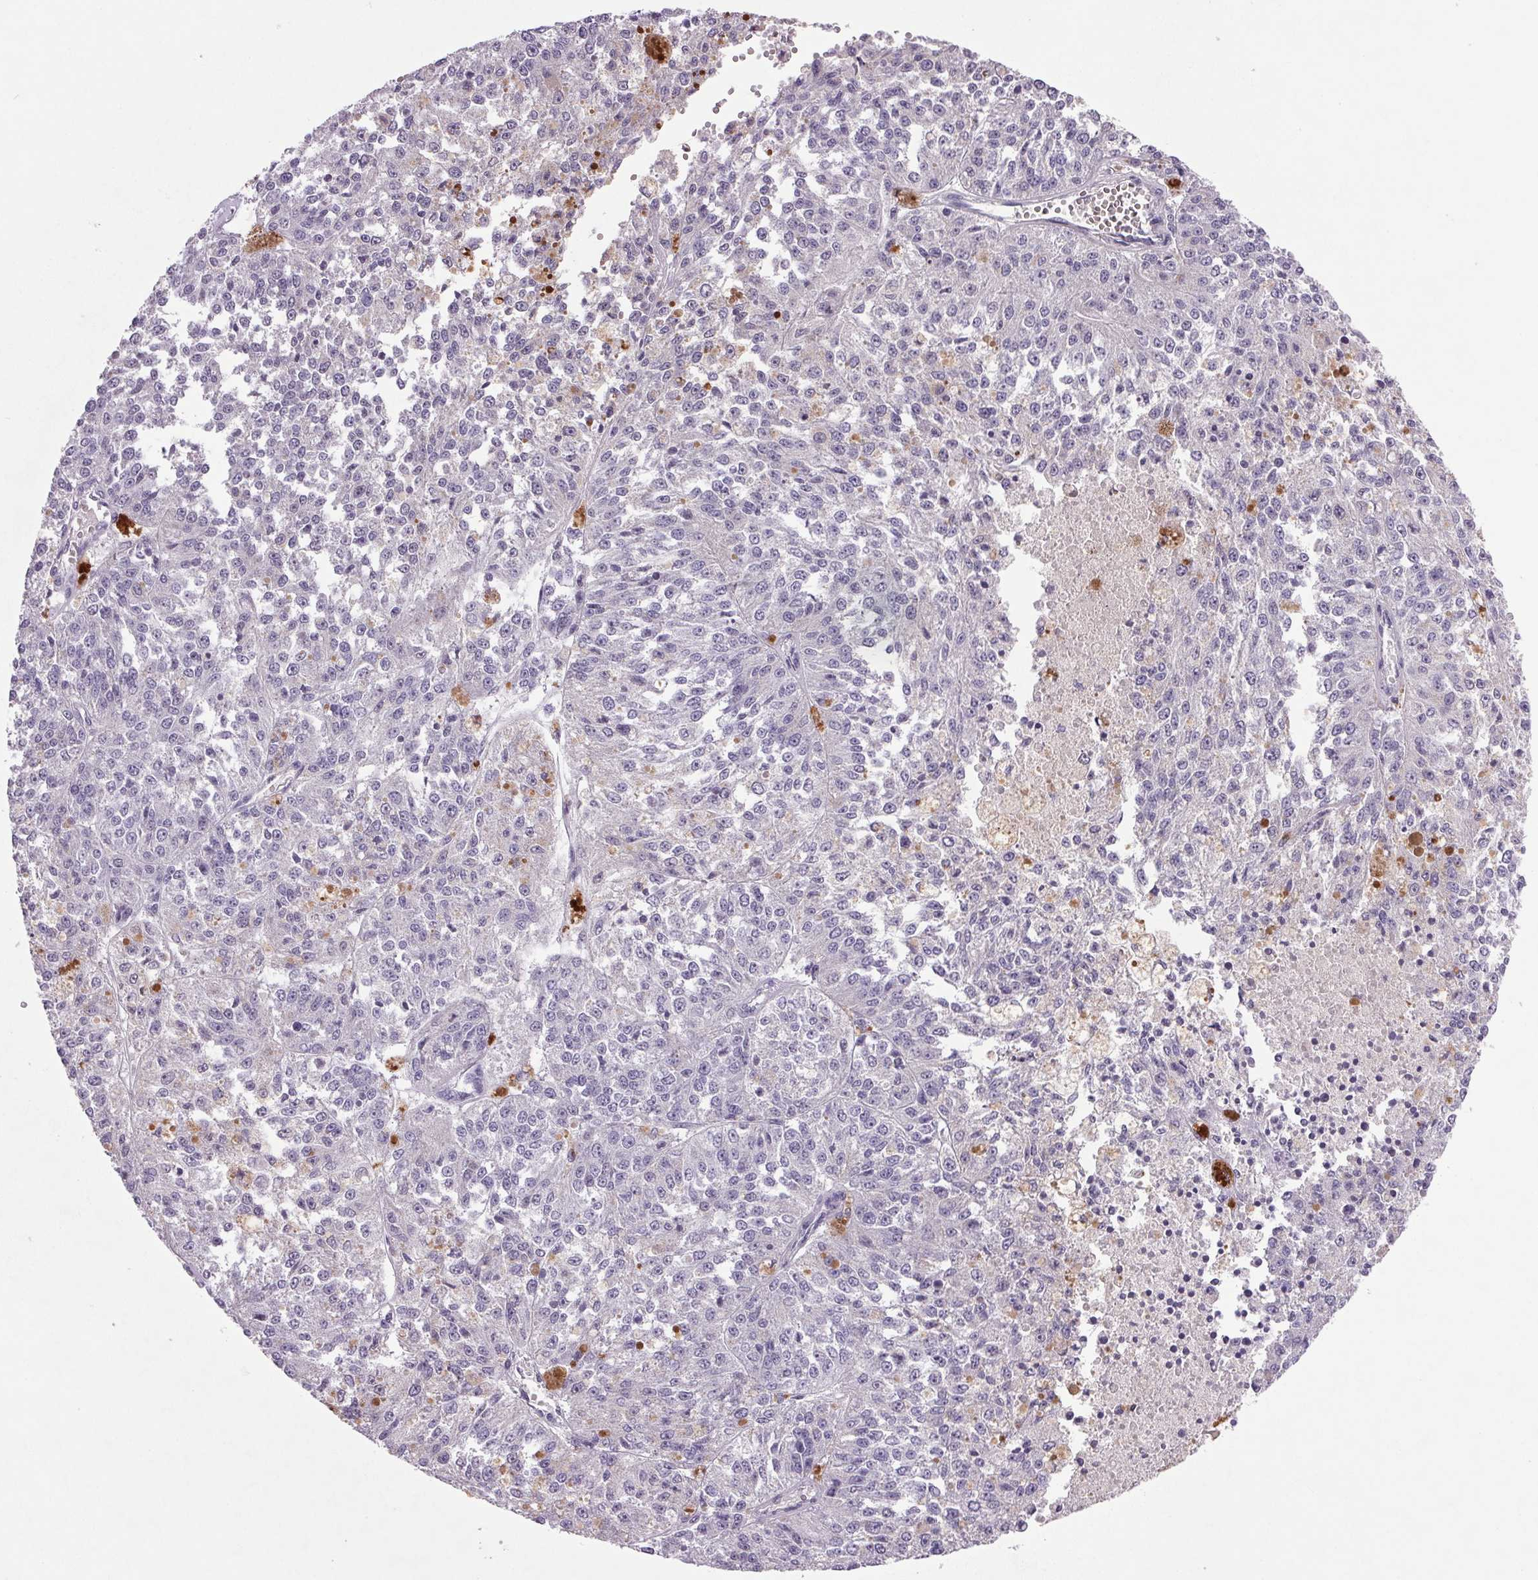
{"staining": {"intensity": "negative", "quantity": "none", "location": "none"}, "tissue": "melanoma", "cell_type": "Tumor cells", "image_type": "cancer", "snomed": [{"axis": "morphology", "description": "Malignant melanoma, Metastatic site"}, {"axis": "topography", "description": "Lymph node"}], "caption": "Tumor cells show no significant protein staining in melanoma.", "gene": "TRDN", "patient": {"sex": "female", "age": 64}}